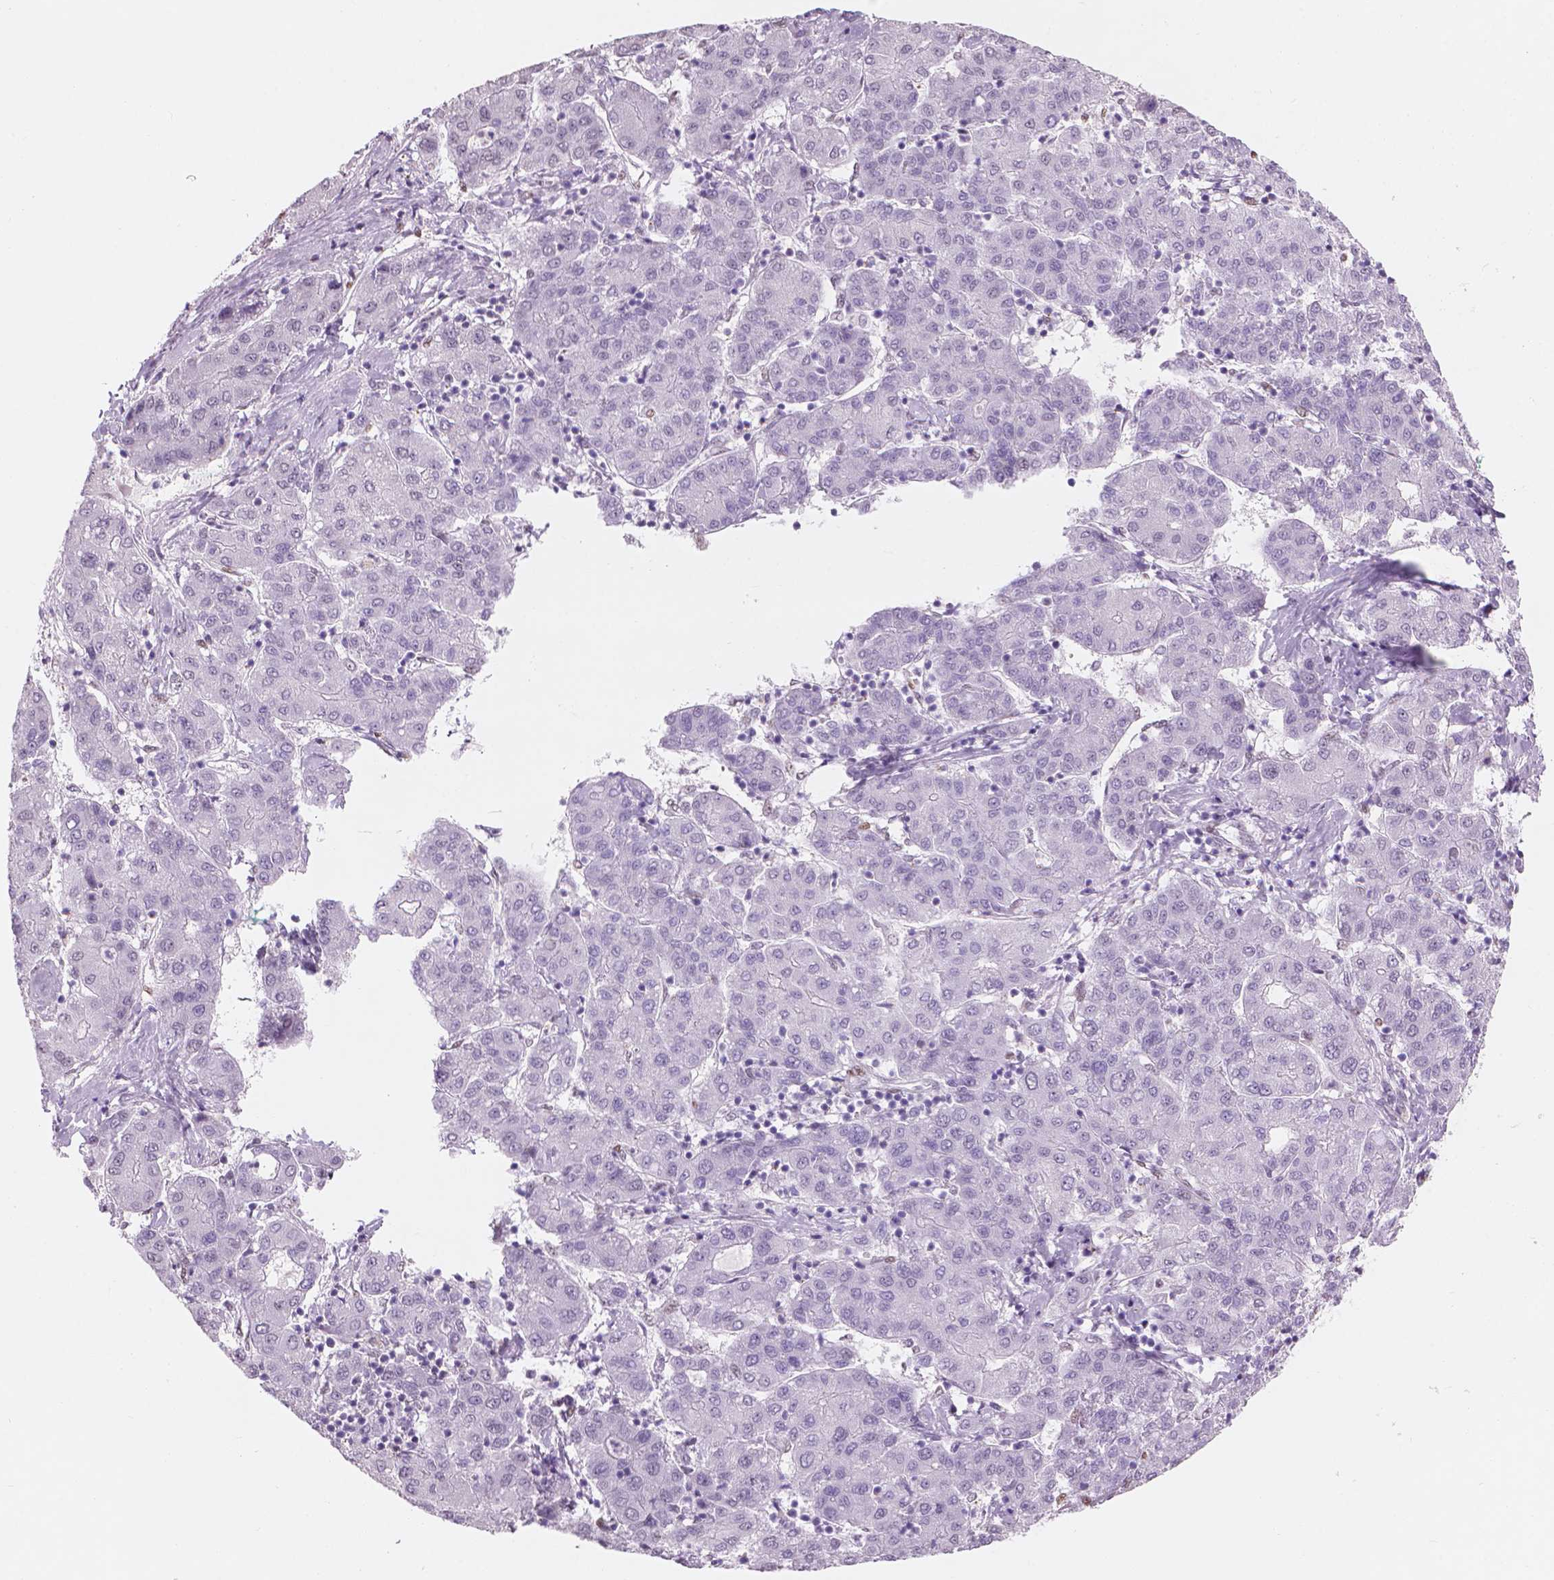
{"staining": {"intensity": "negative", "quantity": "none", "location": "none"}, "tissue": "liver cancer", "cell_type": "Tumor cells", "image_type": "cancer", "snomed": [{"axis": "morphology", "description": "Carcinoma, Hepatocellular, NOS"}, {"axis": "topography", "description": "Liver"}], "caption": "Immunohistochemistry histopathology image of neoplastic tissue: human liver cancer (hepatocellular carcinoma) stained with DAB (3,3'-diaminobenzidine) exhibits no significant protein staining in tumor cells.", "gene": "PIAS2", "patient": {"sex": "male", "age": 65}}